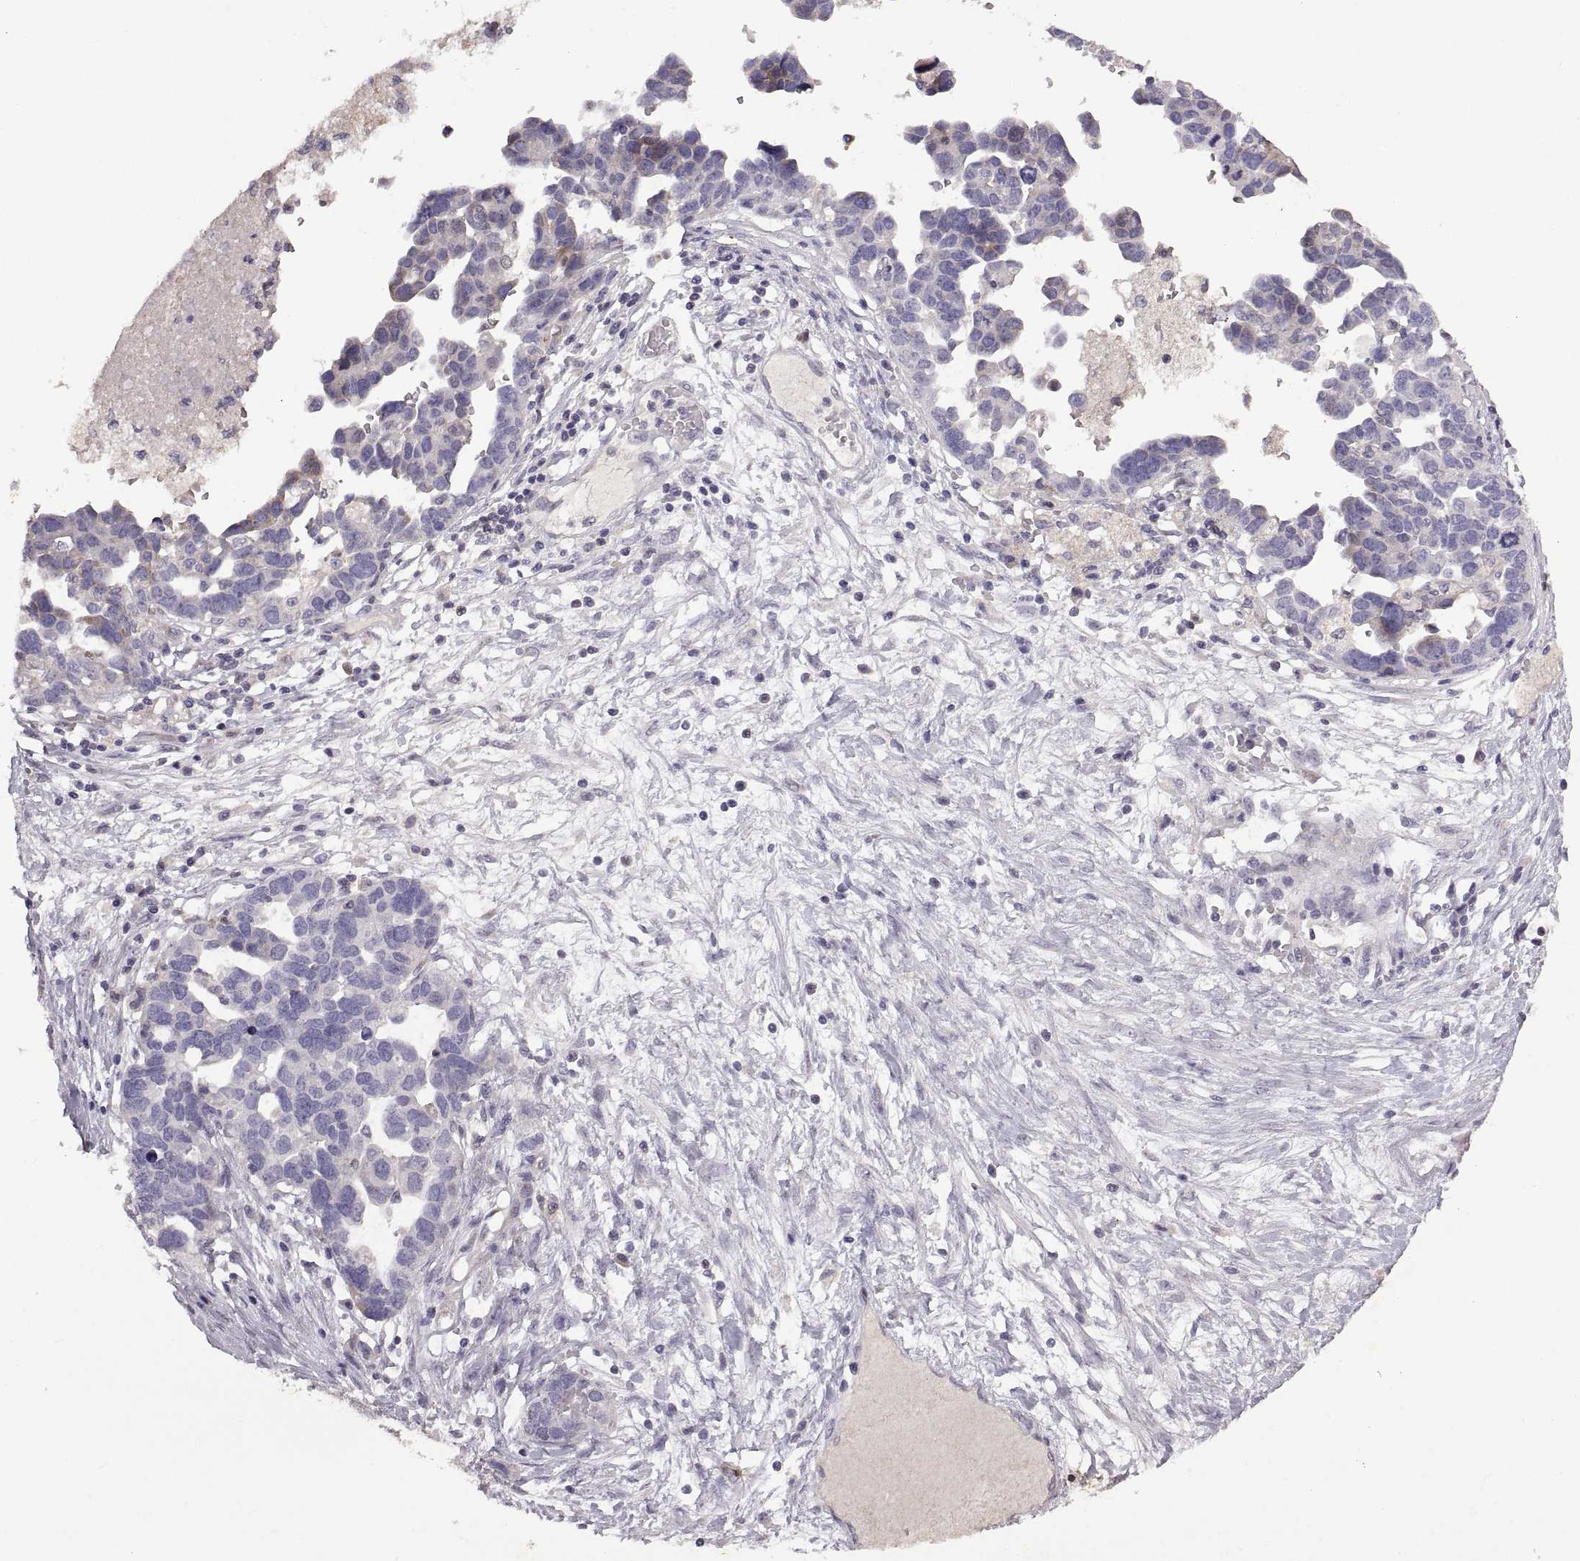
{"staining": {"intensity": "negative", "quantity": "none", "location": "none"}, "tissue": "ovarian cancer", "cell_type": "Tumor cells", "image_type": "cancer", "snomed": [{"axis": "morphology", "description": "Cystadenocarcinoma, serous, NOS"}, {"axis": "topography", "description": "Ovary"}], "caption": "Ovarian serous cystadenocarcinoma stained for a protein using immunohistochemistry (IHC) demonstrates no positivity tumor cells.", "gene": "DEFB136", "patient": {"sex": "female", "age": 54}}